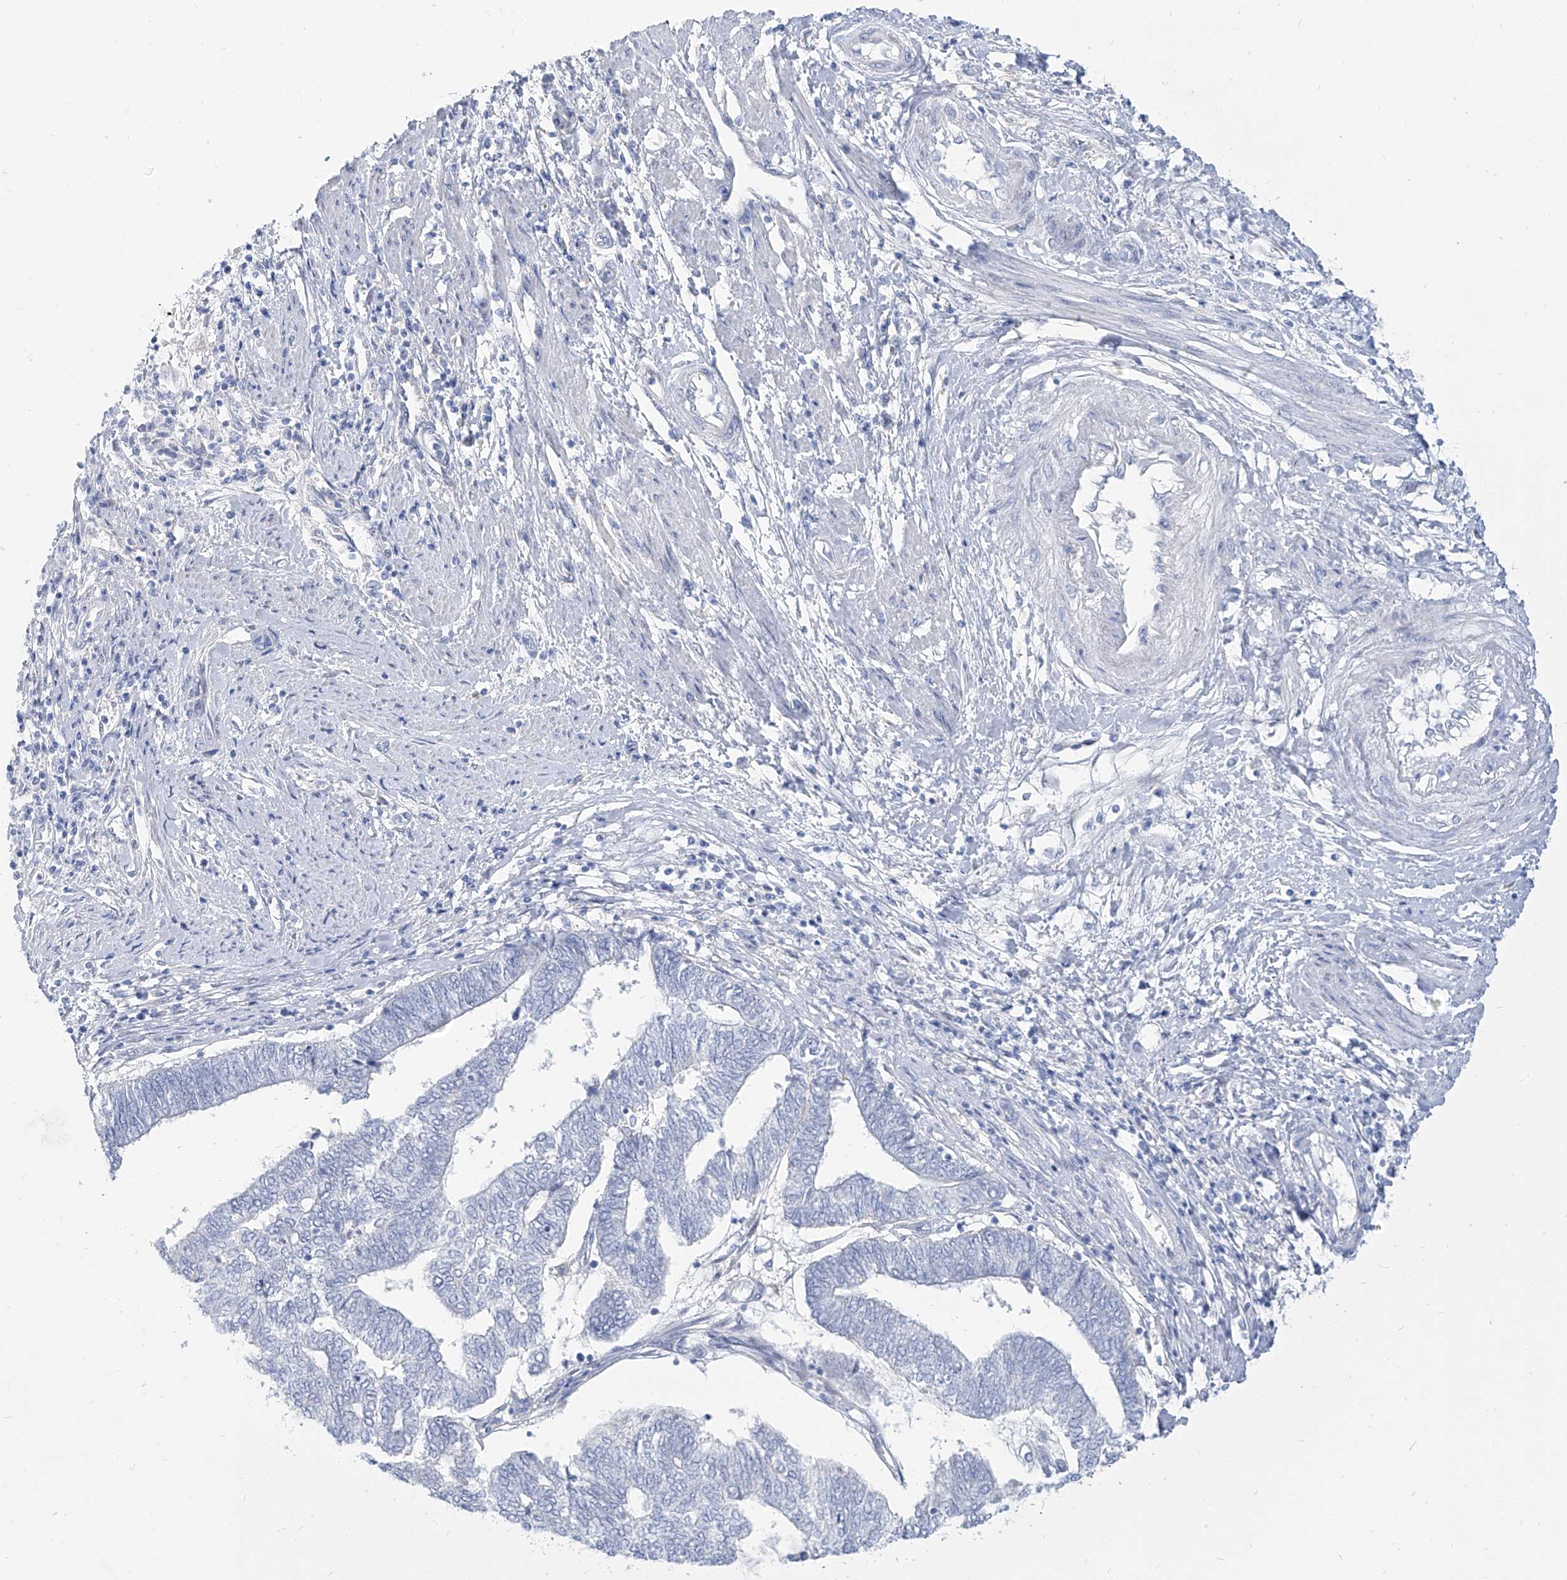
{"staining": {"intensity": "negative", "quantity": "none", "location": "none"}, "tissue": "endometrial cancer", "cell_type": "Tumor cells", "image_type": "cancer", "snomed": [{"axis": "morphology", "description": "Adenocarcinoma, NOS"}, {"axis": "topography", "description": "Uterus"}, {"axis": "topography", "description": "Endometrium"}], "caption": "Histopathology image shows no significant protein staining in tumor cells of endometrial adenocarcinoma. The staining is performed using DAB brown chromogen with nuclei counter-stained in using hematoxylin.", "gene": "TXLNB", "patient": {"sex": "female", "age": 70}}